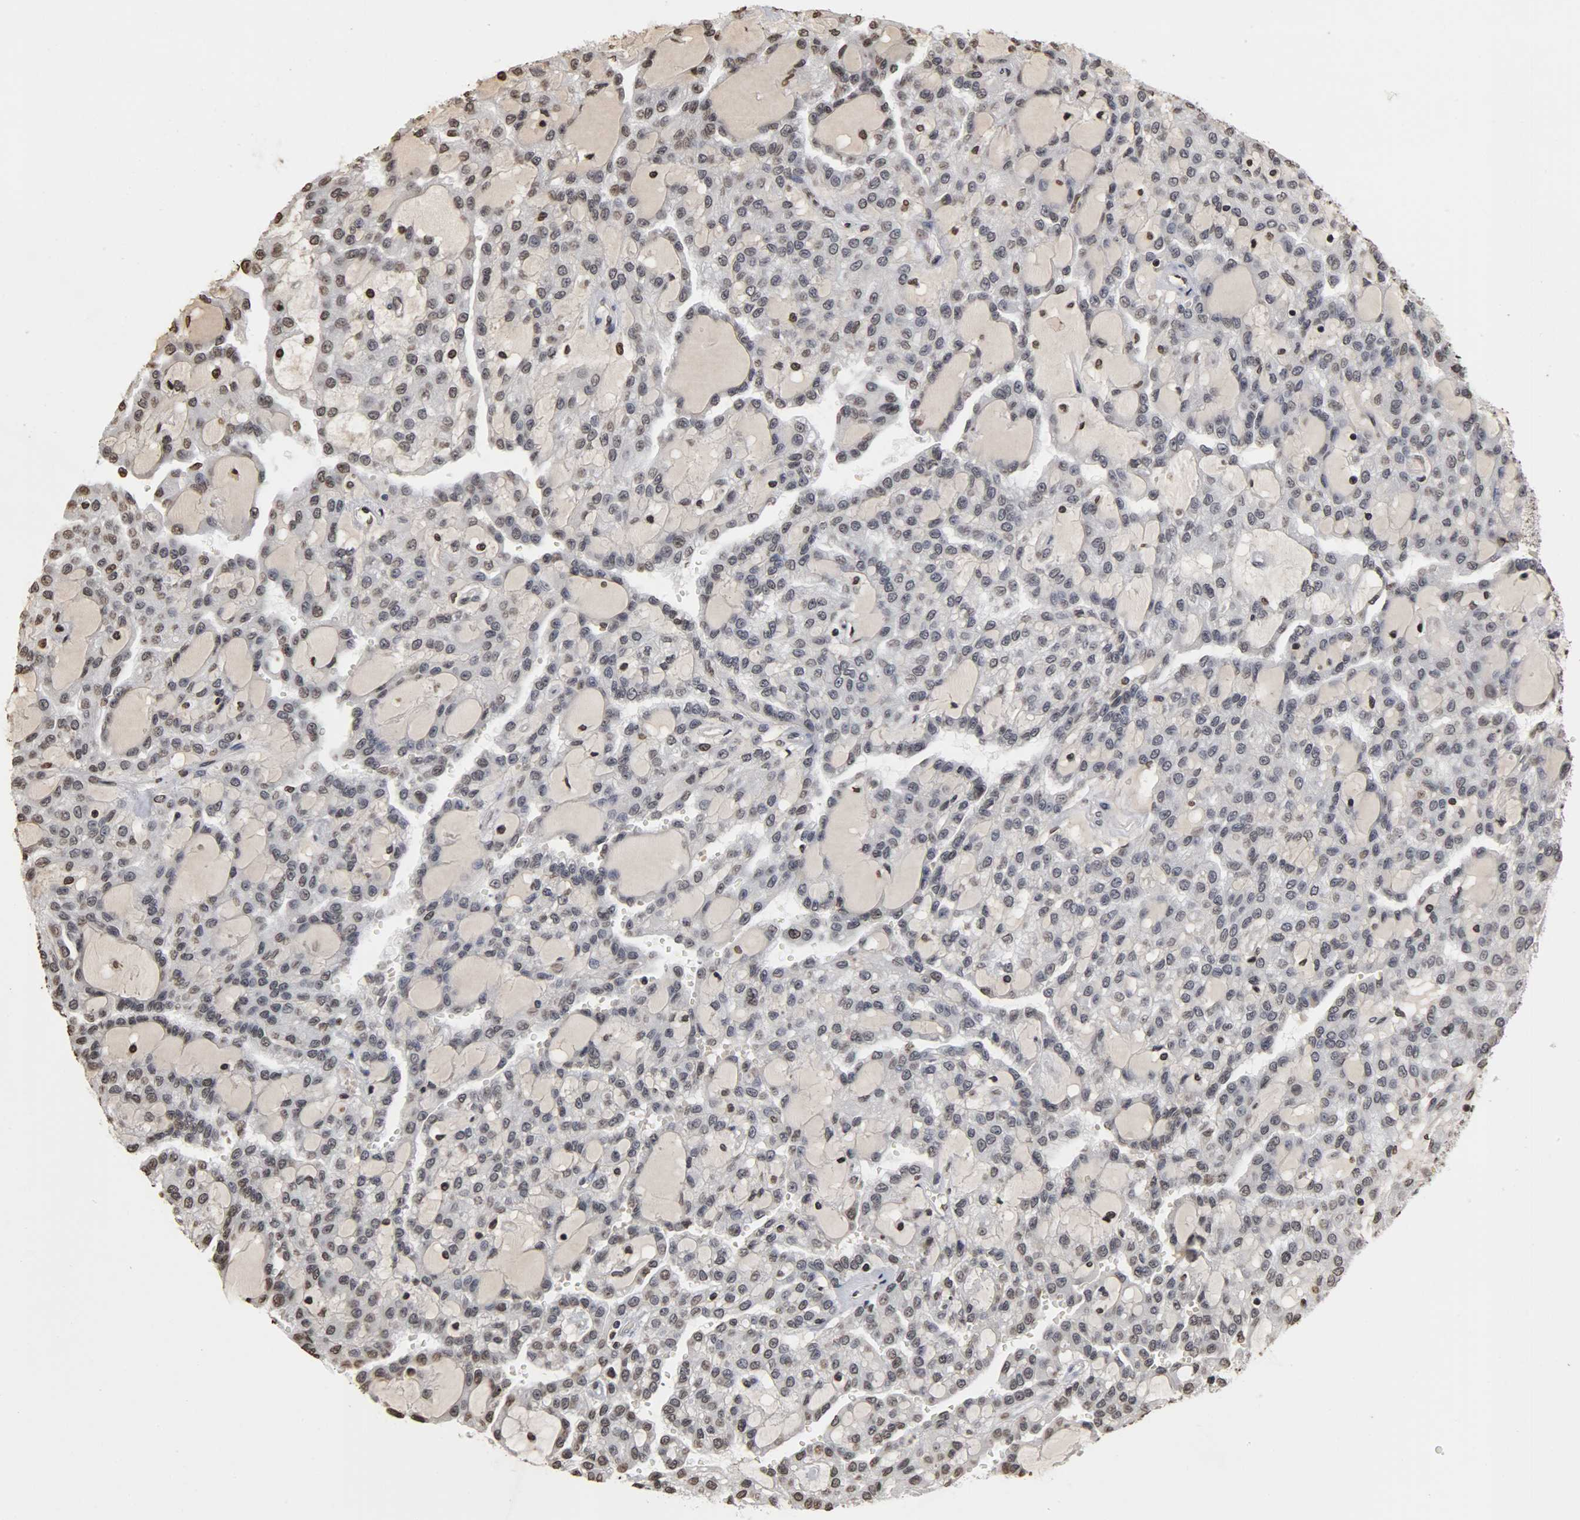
{"staining": {"intensity": "weak", "quantity": "<25%", "location": "nuclear"}, "tissue": "renal cancer", "cell_type": "Tumor cells", "image_type": "cancer", "snomed": [{"axis": "morphology", "description": "Adenocarcinoma, NOS"}, {"axis": "topography", "description": "Kidney"}], "caption": "Immunohistochemical staining of renal cancer (adenocarcinoma) demonstrates no significant positivity in tumor cells.", "gene": "ERCC2", "patient": {"sex": "male", "age": 63}}